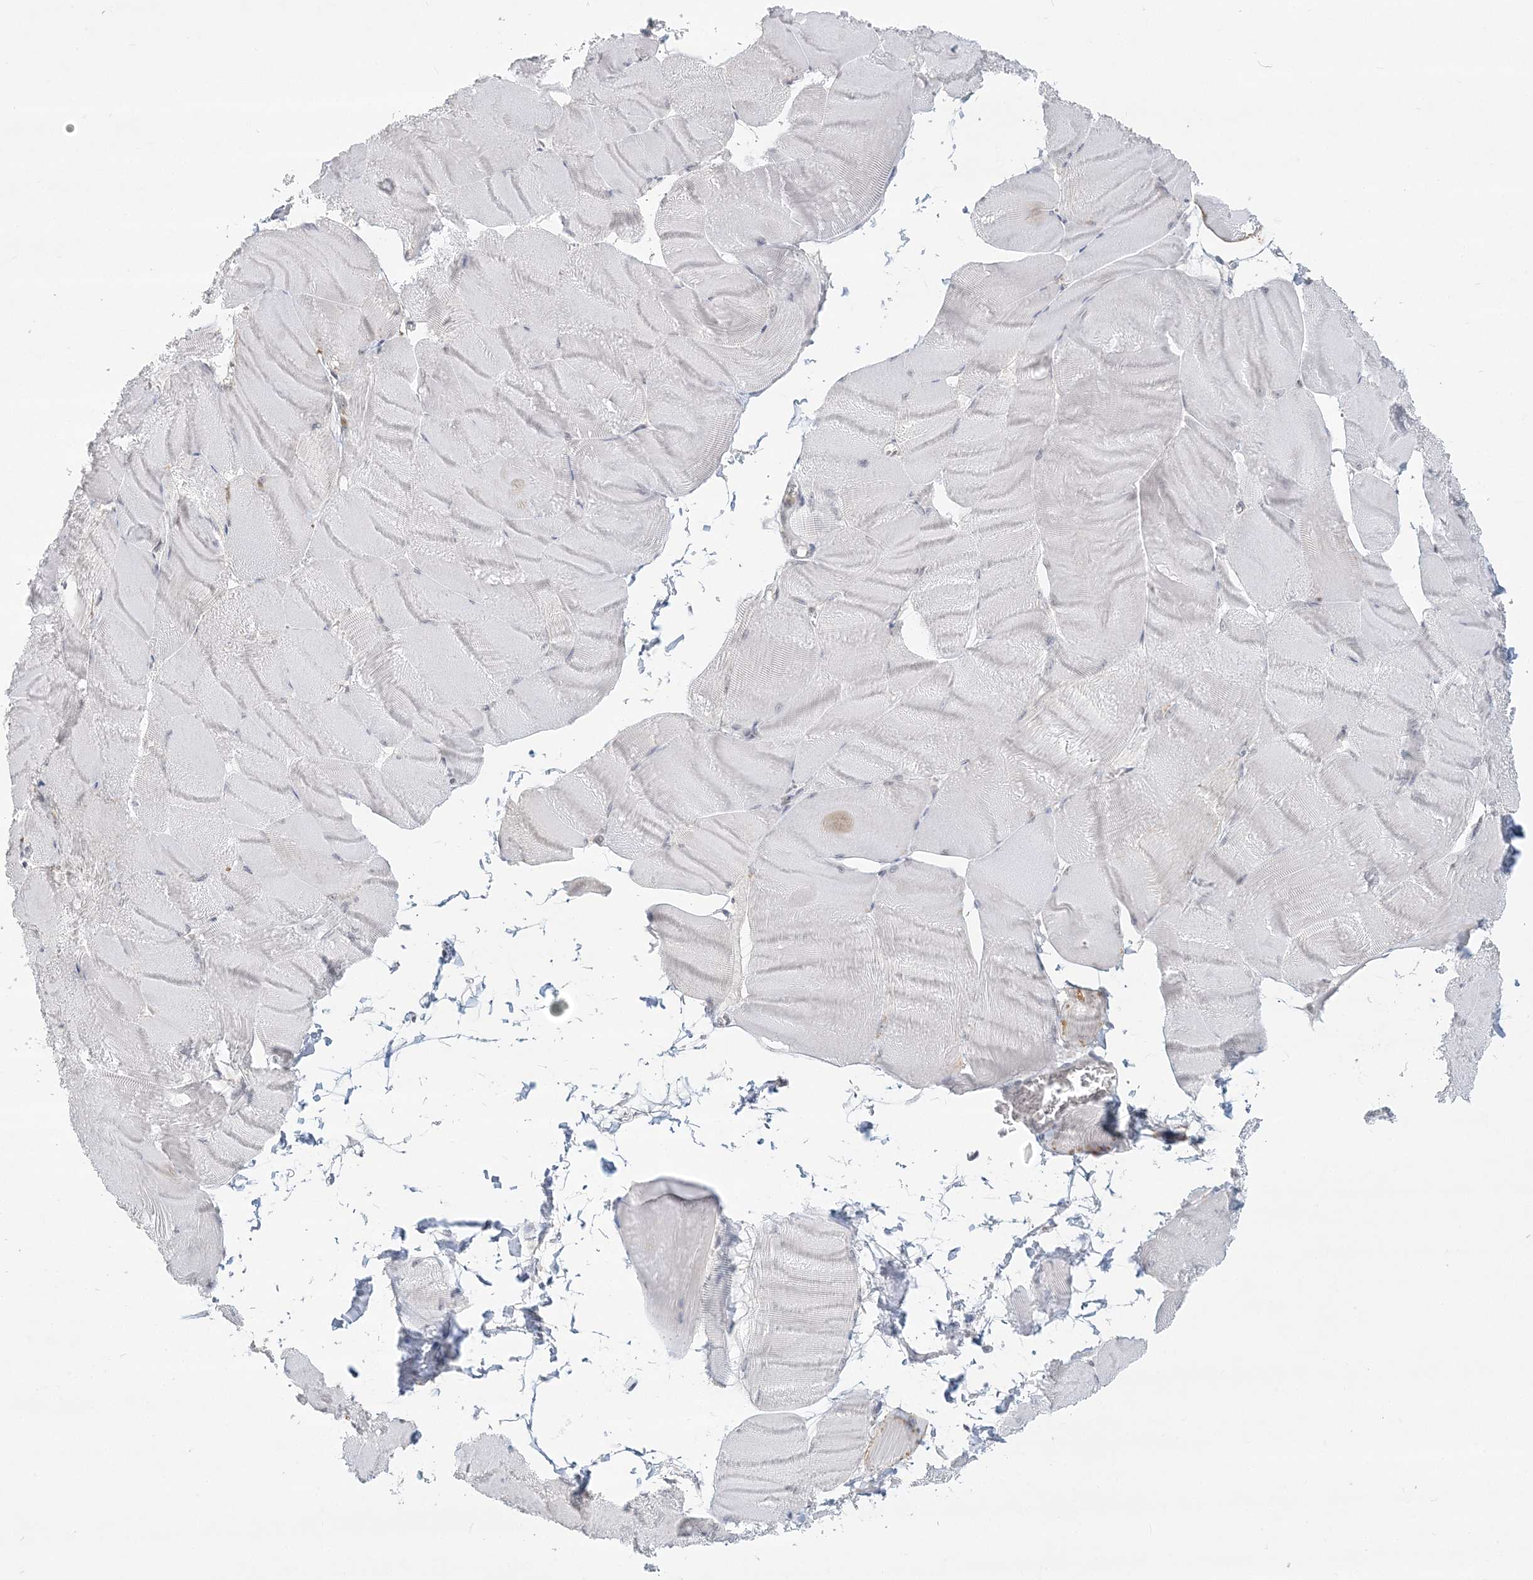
{"staining": {"intensity": "negative", "quantity": "none", "location": "none"}, "tissue": "skeletal muscle", "cell_type": "Myocytes", "image_type": "normal", "snomed": [{"axis": "morphology", "description": "Normal tissue, NOS"}, {"axis": "morphology", "description": "Basal cell carcinoma"}, {"axis": "topography", "description": "Skeletal muscle"}], "caption": "The micrograph displays no significant expression in myocytes of skeletal muscle.", "gene": "ANKS1A", "patient": {"sex": "female", "age": 64}}